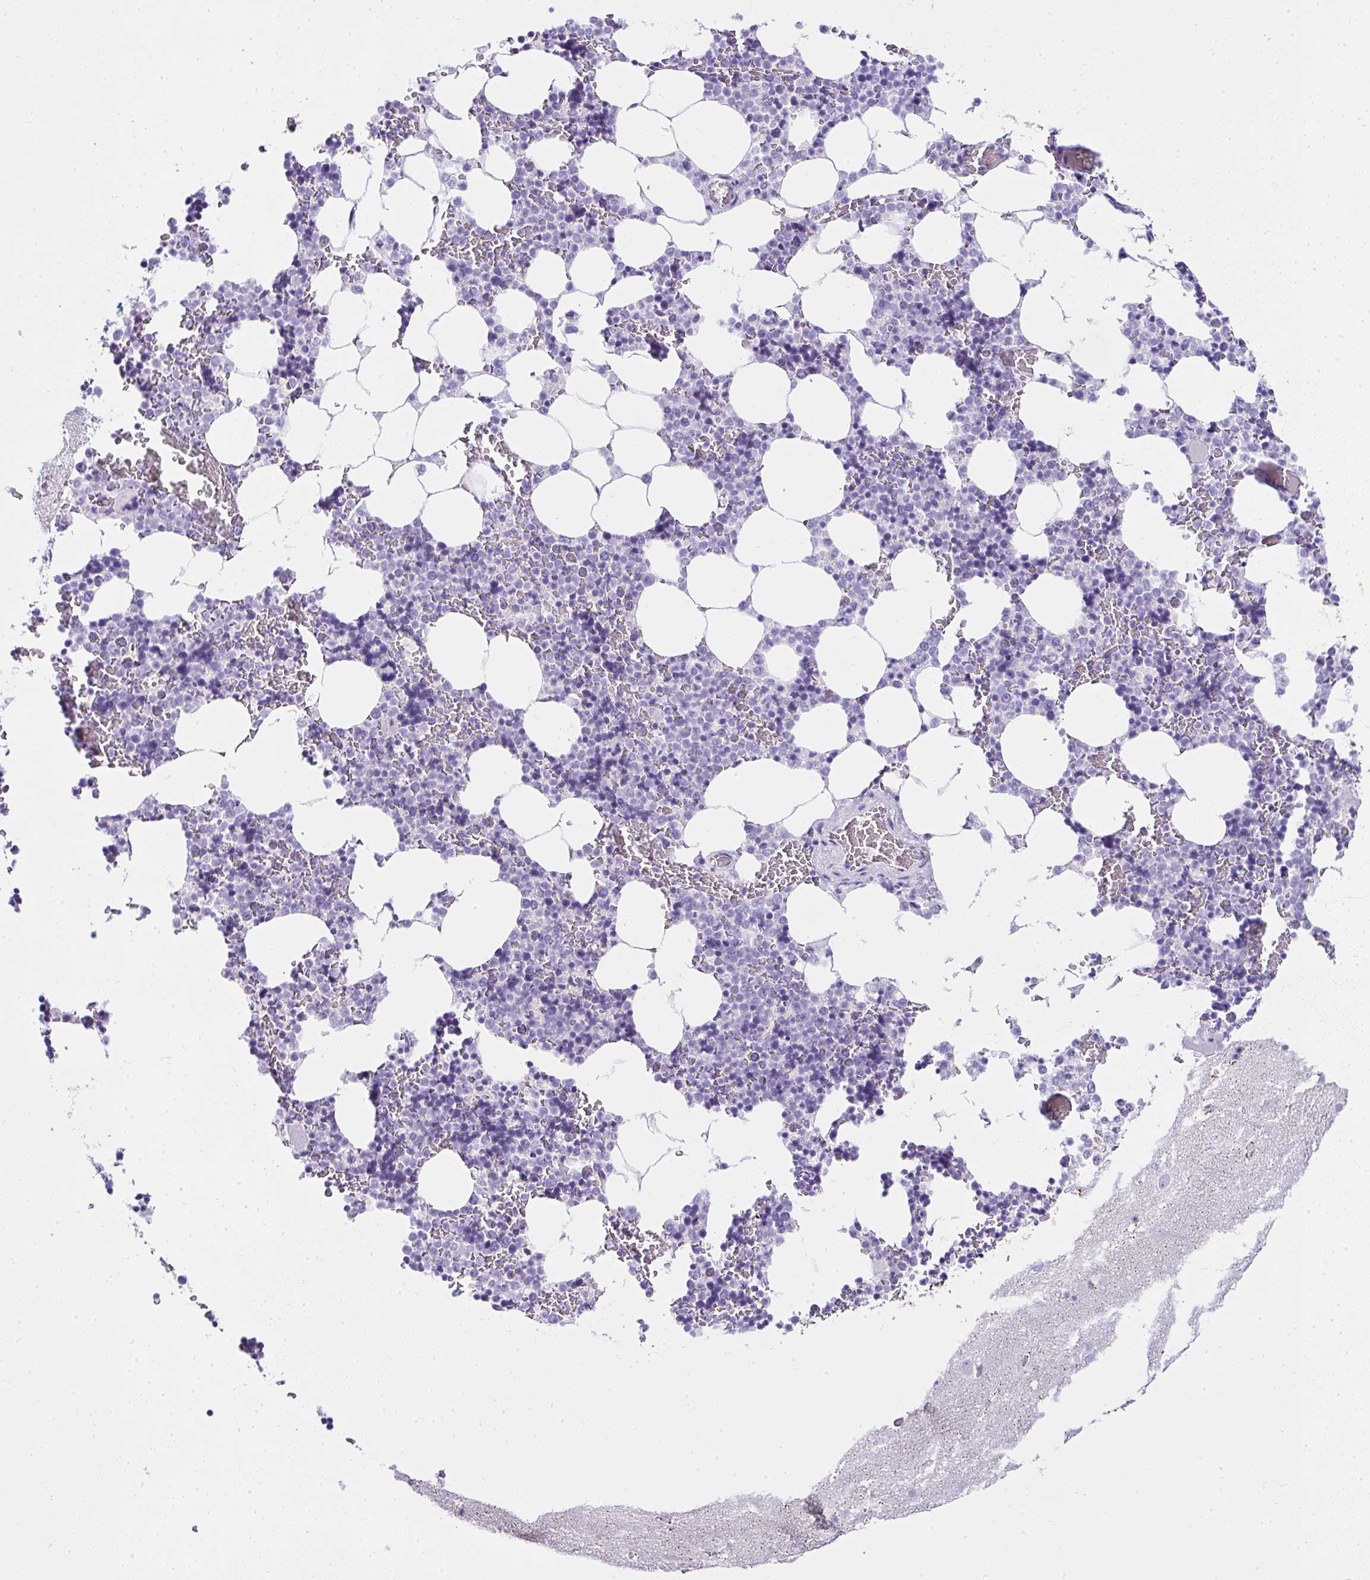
{"staining": {"intensity": "negative", "quantity": "none", "location": "none"}, "tissue": "bone marrow", "cell_type": "Hematopoietic cells", "image_type": "normal", "snomed": [{"axis": "morphology", "description": "Normal tissue, NOS"}, {"axis": "topography", "description": "Bone marrow"}], "caption": "The photomicrograph demonstrates no significant staining in hematopoietic cells of bone marrow.", "gene": "RNF183", "patient": {"sex": "female", "age": 42}}